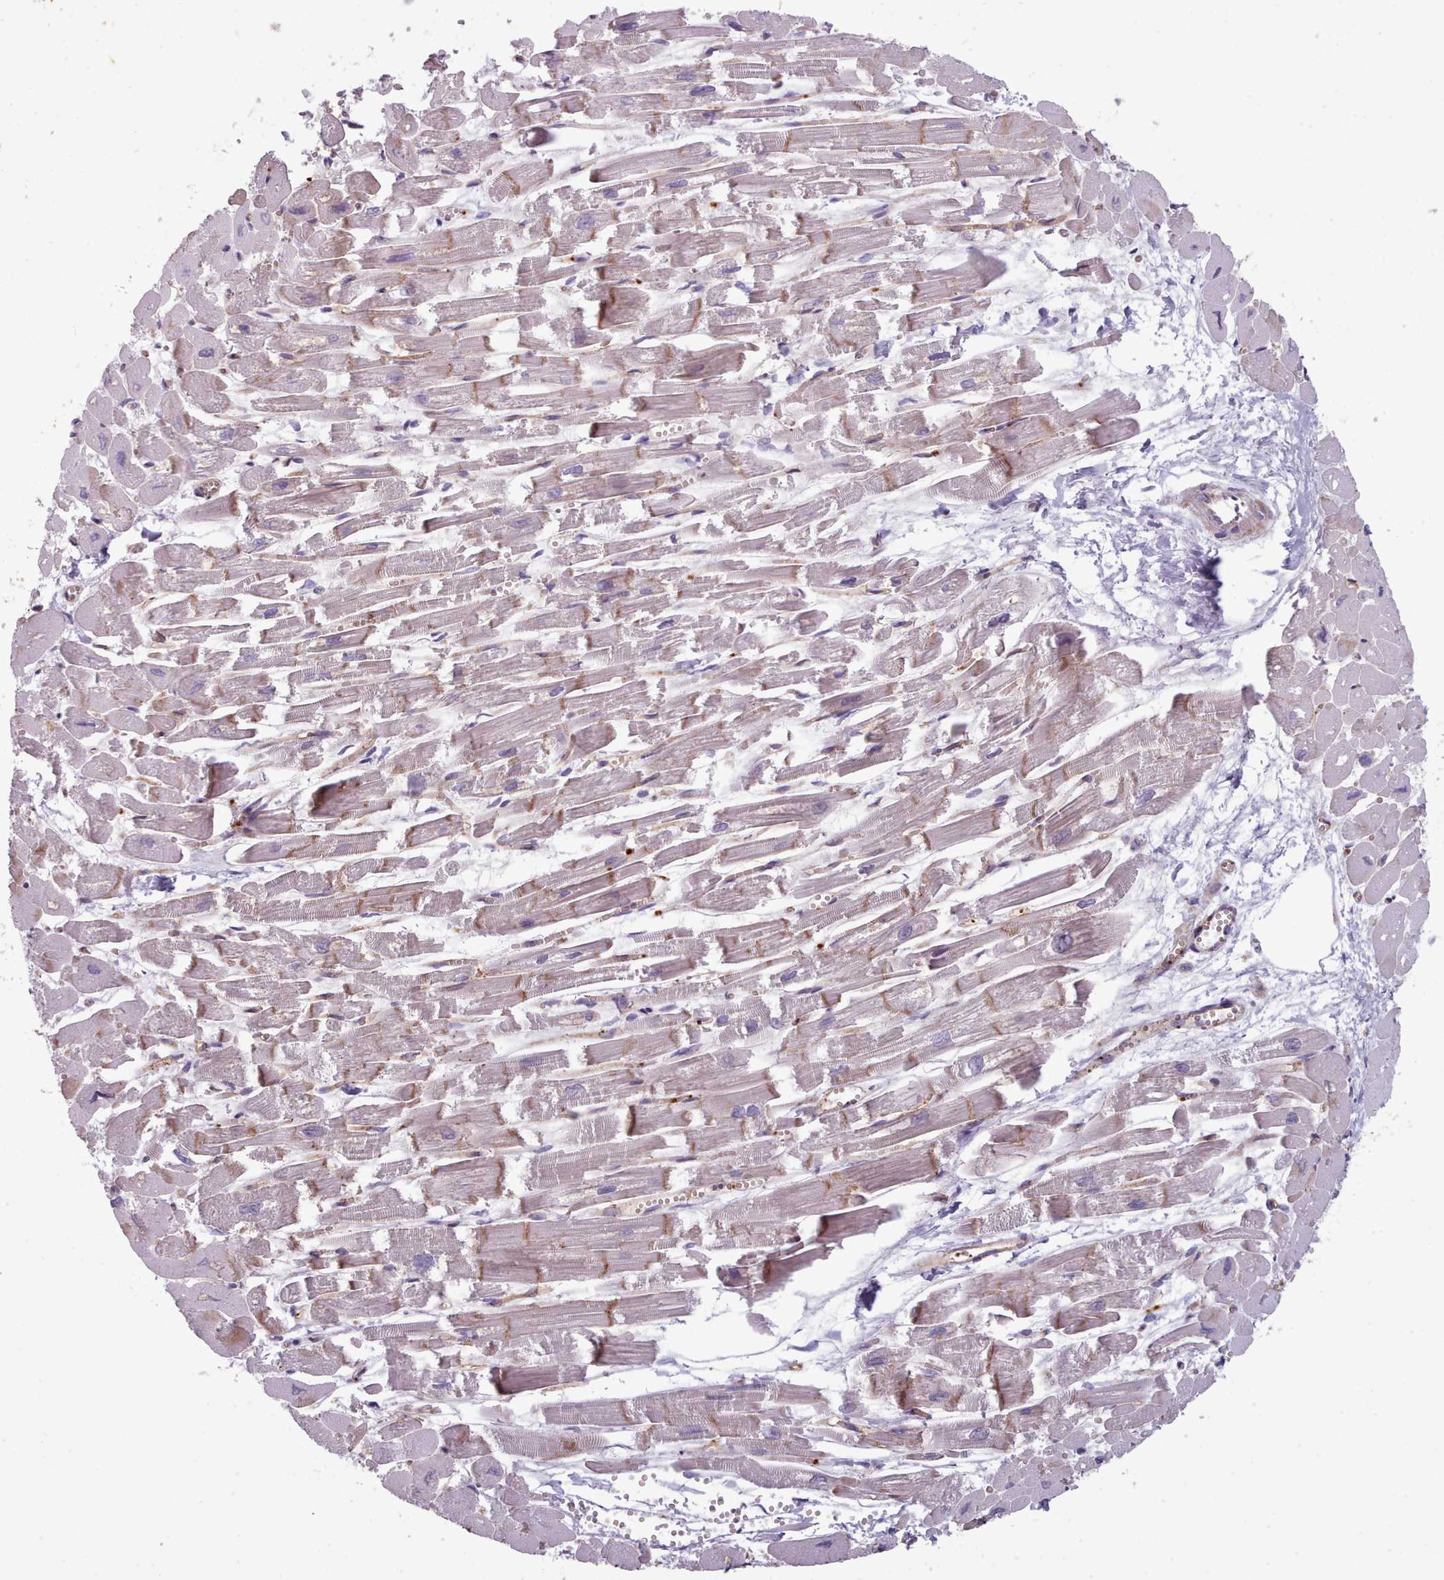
{"staining": {"intensity": "moderate", "quantity": "<25%", "location": "cytoplasmic/membranous"}, "tissue": "heart muscle", "cell_type": "Cardiomyocytes", "image_type": "normal", "snomed": [{"axis": "morphology", "description": "Normal tissue, NOS"}, {"axis": "topography", "description": "Heart"}], "caption": "This photomicrograph reveals unremarkable heart muscle stained with immunohistochemistry to label a protein in brown. The cytoplasmic/membranous of cardiomyocytes show moderate positivity for the protein. Nuclei are counter-stained blue.", "gene": "CD300LF", "patient": {"sex": "male", "age": 54}}